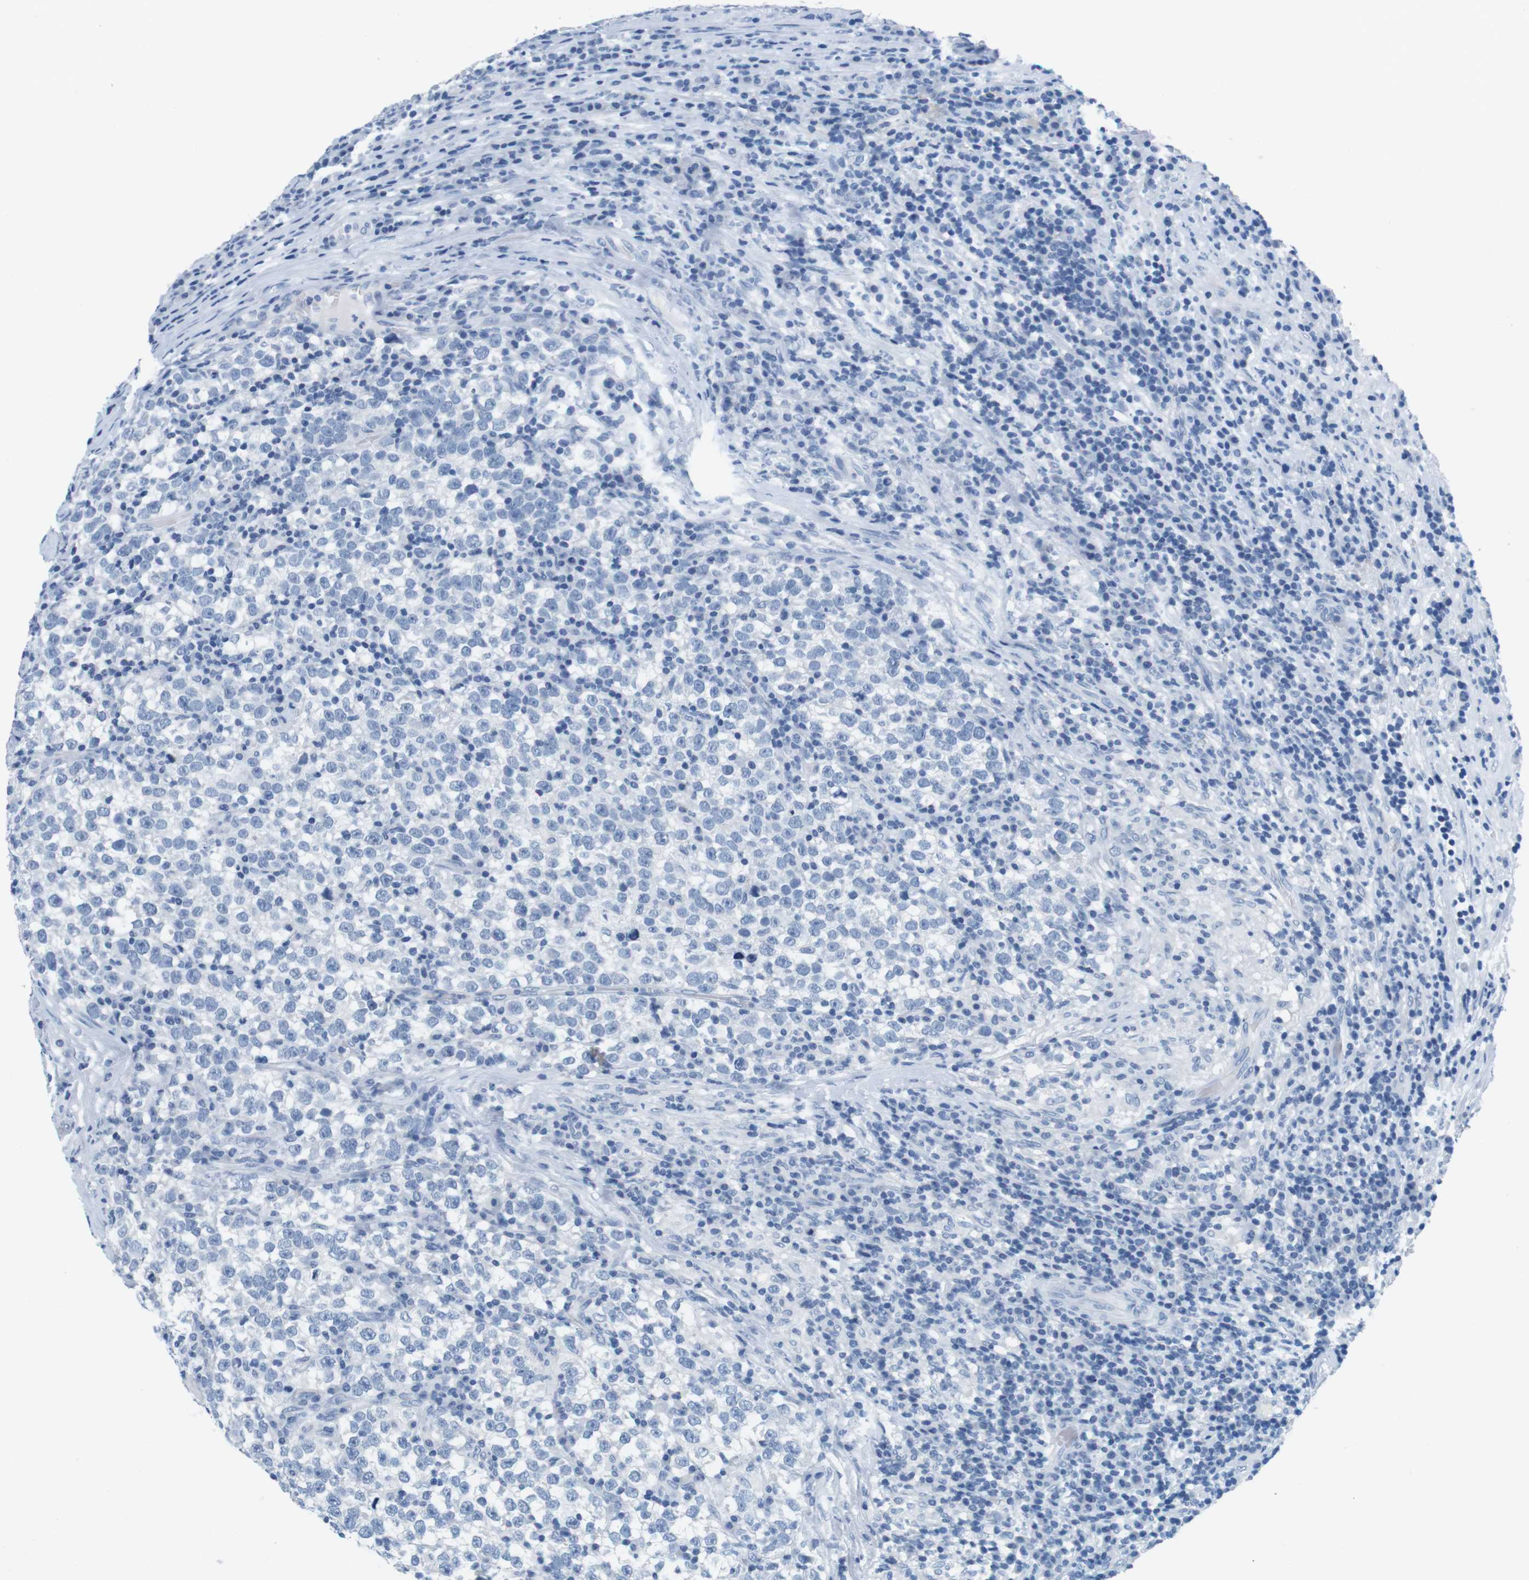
{"staining": {"intensity": "negative", "quantity": "none", "location": "none"}, "tissue": "testis cancer", "cell_type": "Tumor cells", "image_type": "cancer", "snomed": [{"axis": "morphology", "description": "Normal tissue, NOS"}, {"axis": "morphology", "description": "Seminoma, NOS"}, {"axis": "topography", "description": "Testis"}], "caption": "Seminoma (testis) was stained to show a protein in brown. There is no significant staining in tumor cells.", "gene": "CYP2C9", "patient": {"sex": "male", "age": 43}}